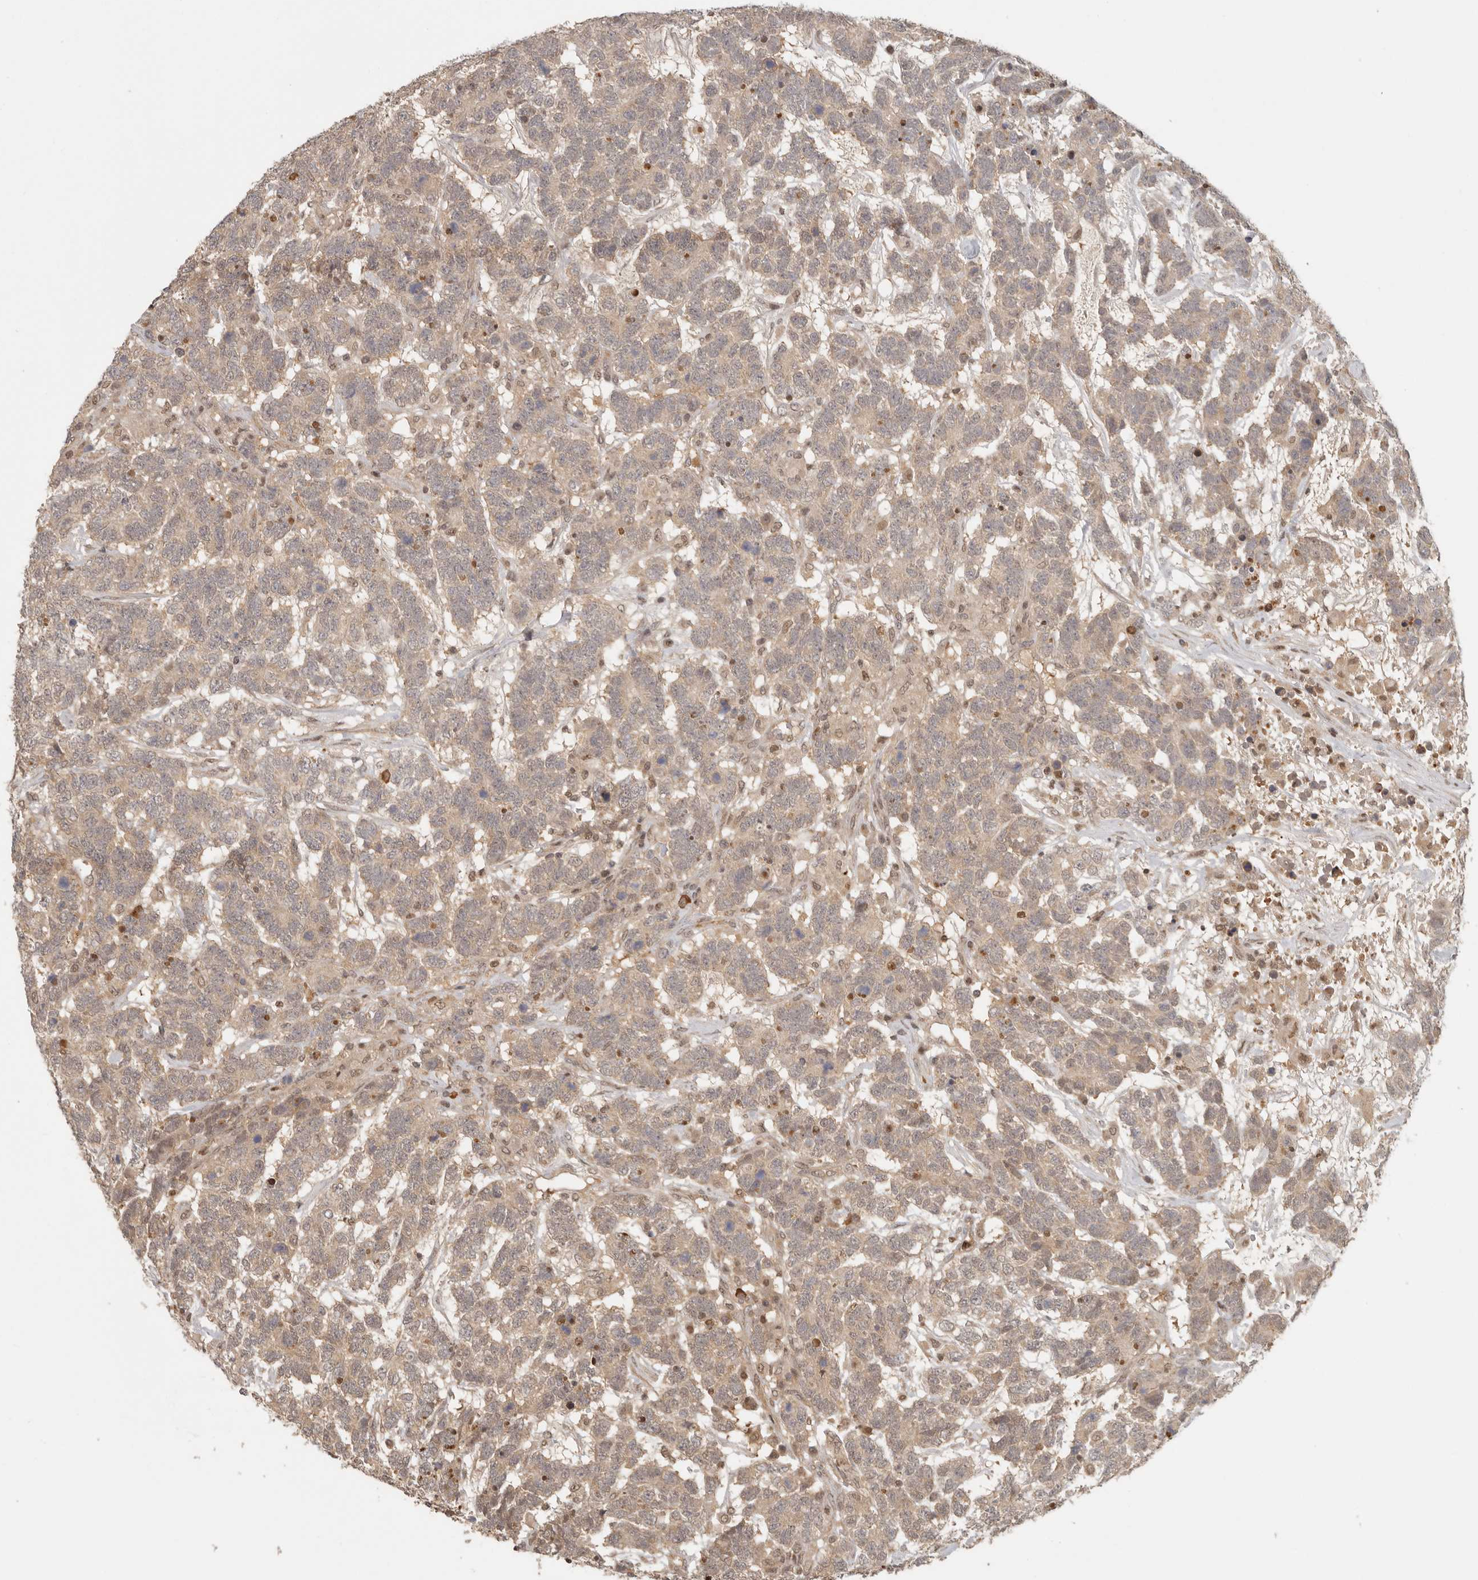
{"staining": {"intensity": "weak", "quantity": ">75%", "location": "cytoplasmic/membranous"}, "tissue": "testis cancer", "cell_type": "Tumor cells", "image_type": "cancer", "snomed": [{"axis": "morphology", "description": "Carcinoma, Embryonal, NOS"}, {"axis": "topography", "description": "Testis"}], "caption": "A brown stain shows weak cytoplasmic/membranous expression of a protein in embryonal carcinoma (testis) tumor cells.", "gene": "PSMA5", "patient": {"sex": "male", "age": 26}}